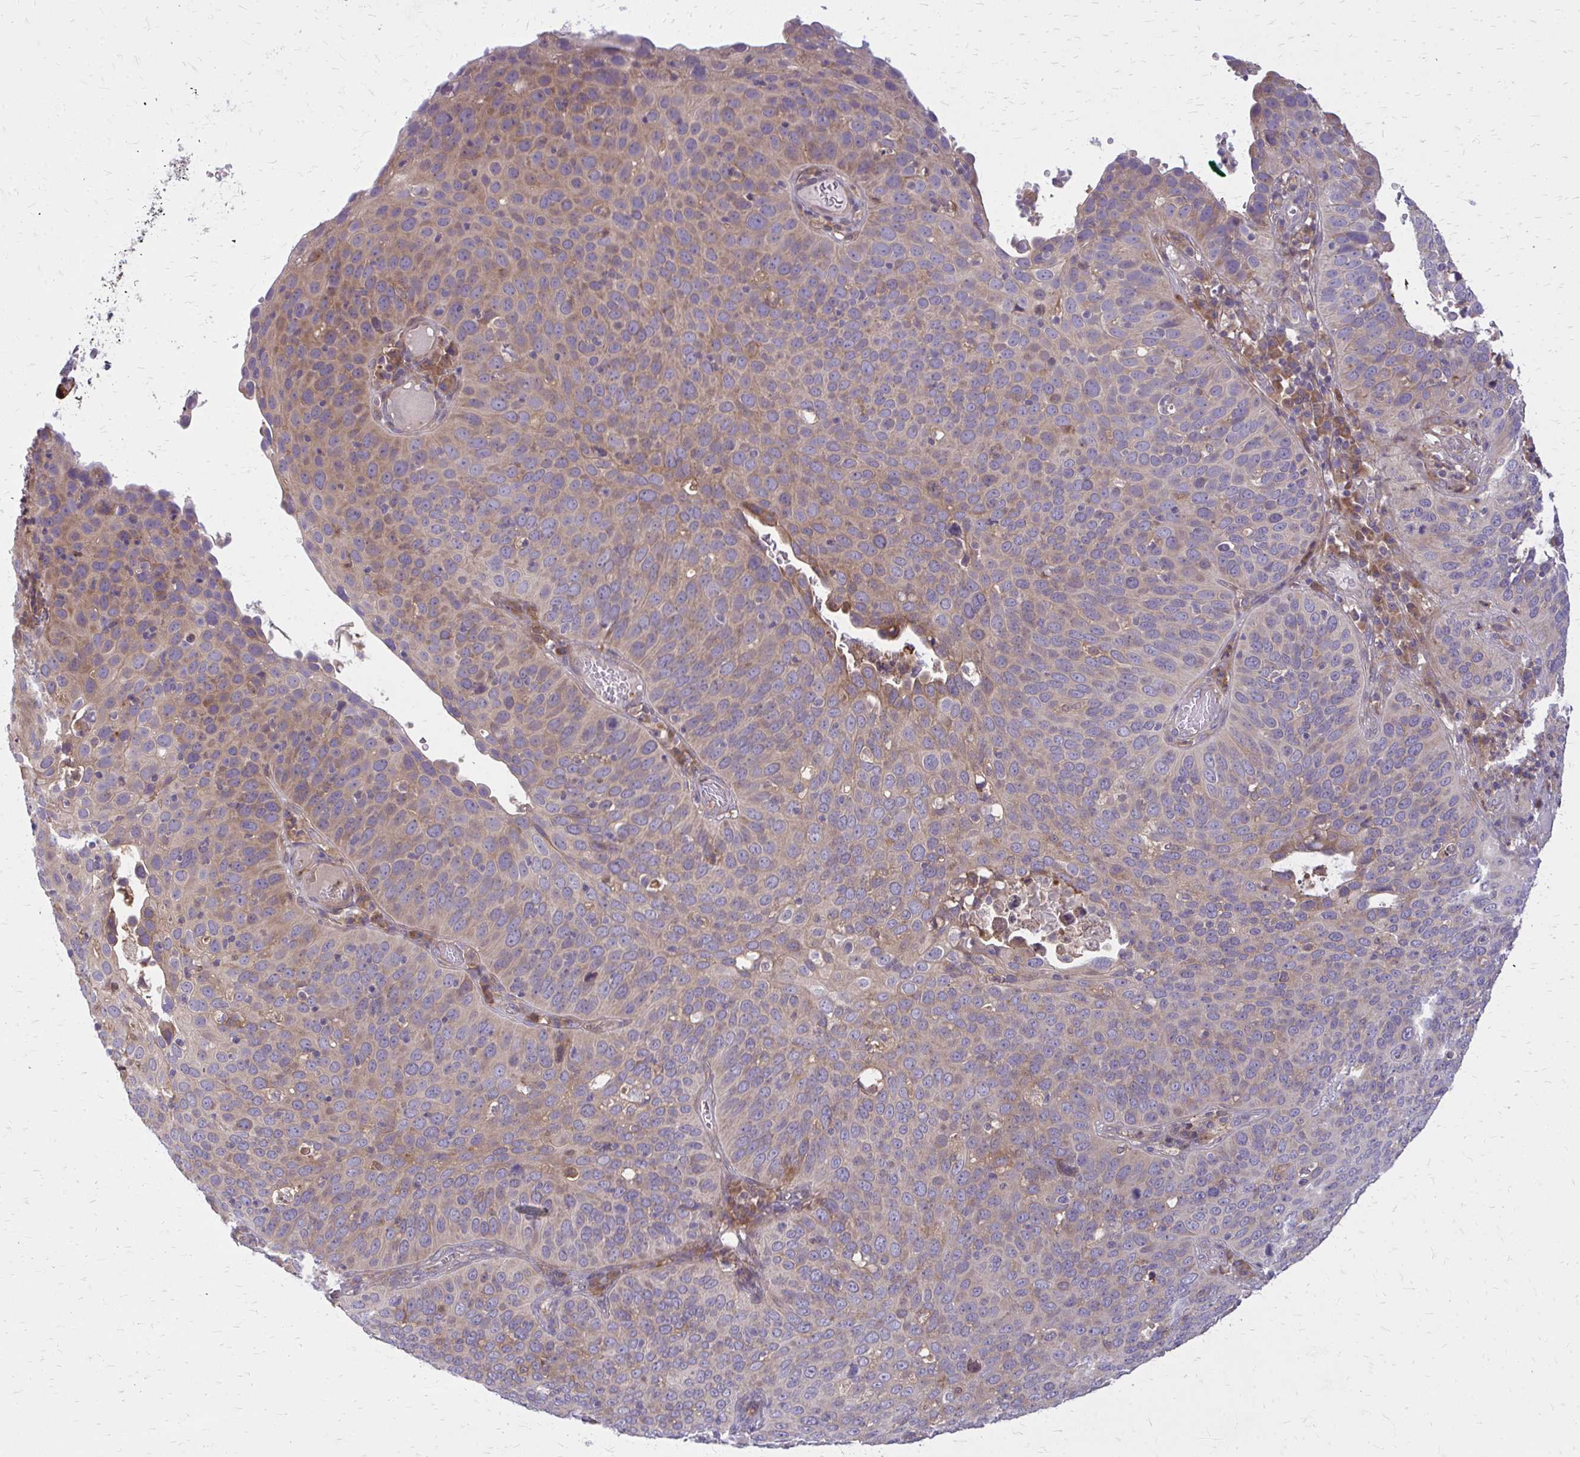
{"staining": {"intensity": "weak", "quantity": "25%-75%", "location": "cytoplasmic/membranous"}, "tissue": "cervical cancer", "cell_type": "Tumor cells", "image_type": "cancer", "snomed": [{"axis": "morphology", "description": "Squamous cell carcinoma, NOS"}, {"axis": "topography", "description": "Cervix"}], "caption": "Tumor cells show low levels of weak cytoplasmic/membranous expression in about 25%-75% of cells in squamous cell carcinoma (cervical). The protein of interest is shown in brown color, while the nuclei are stained blue.", "gene": "OXNAD1", "patient": {"sex": "female", "age": 36}}